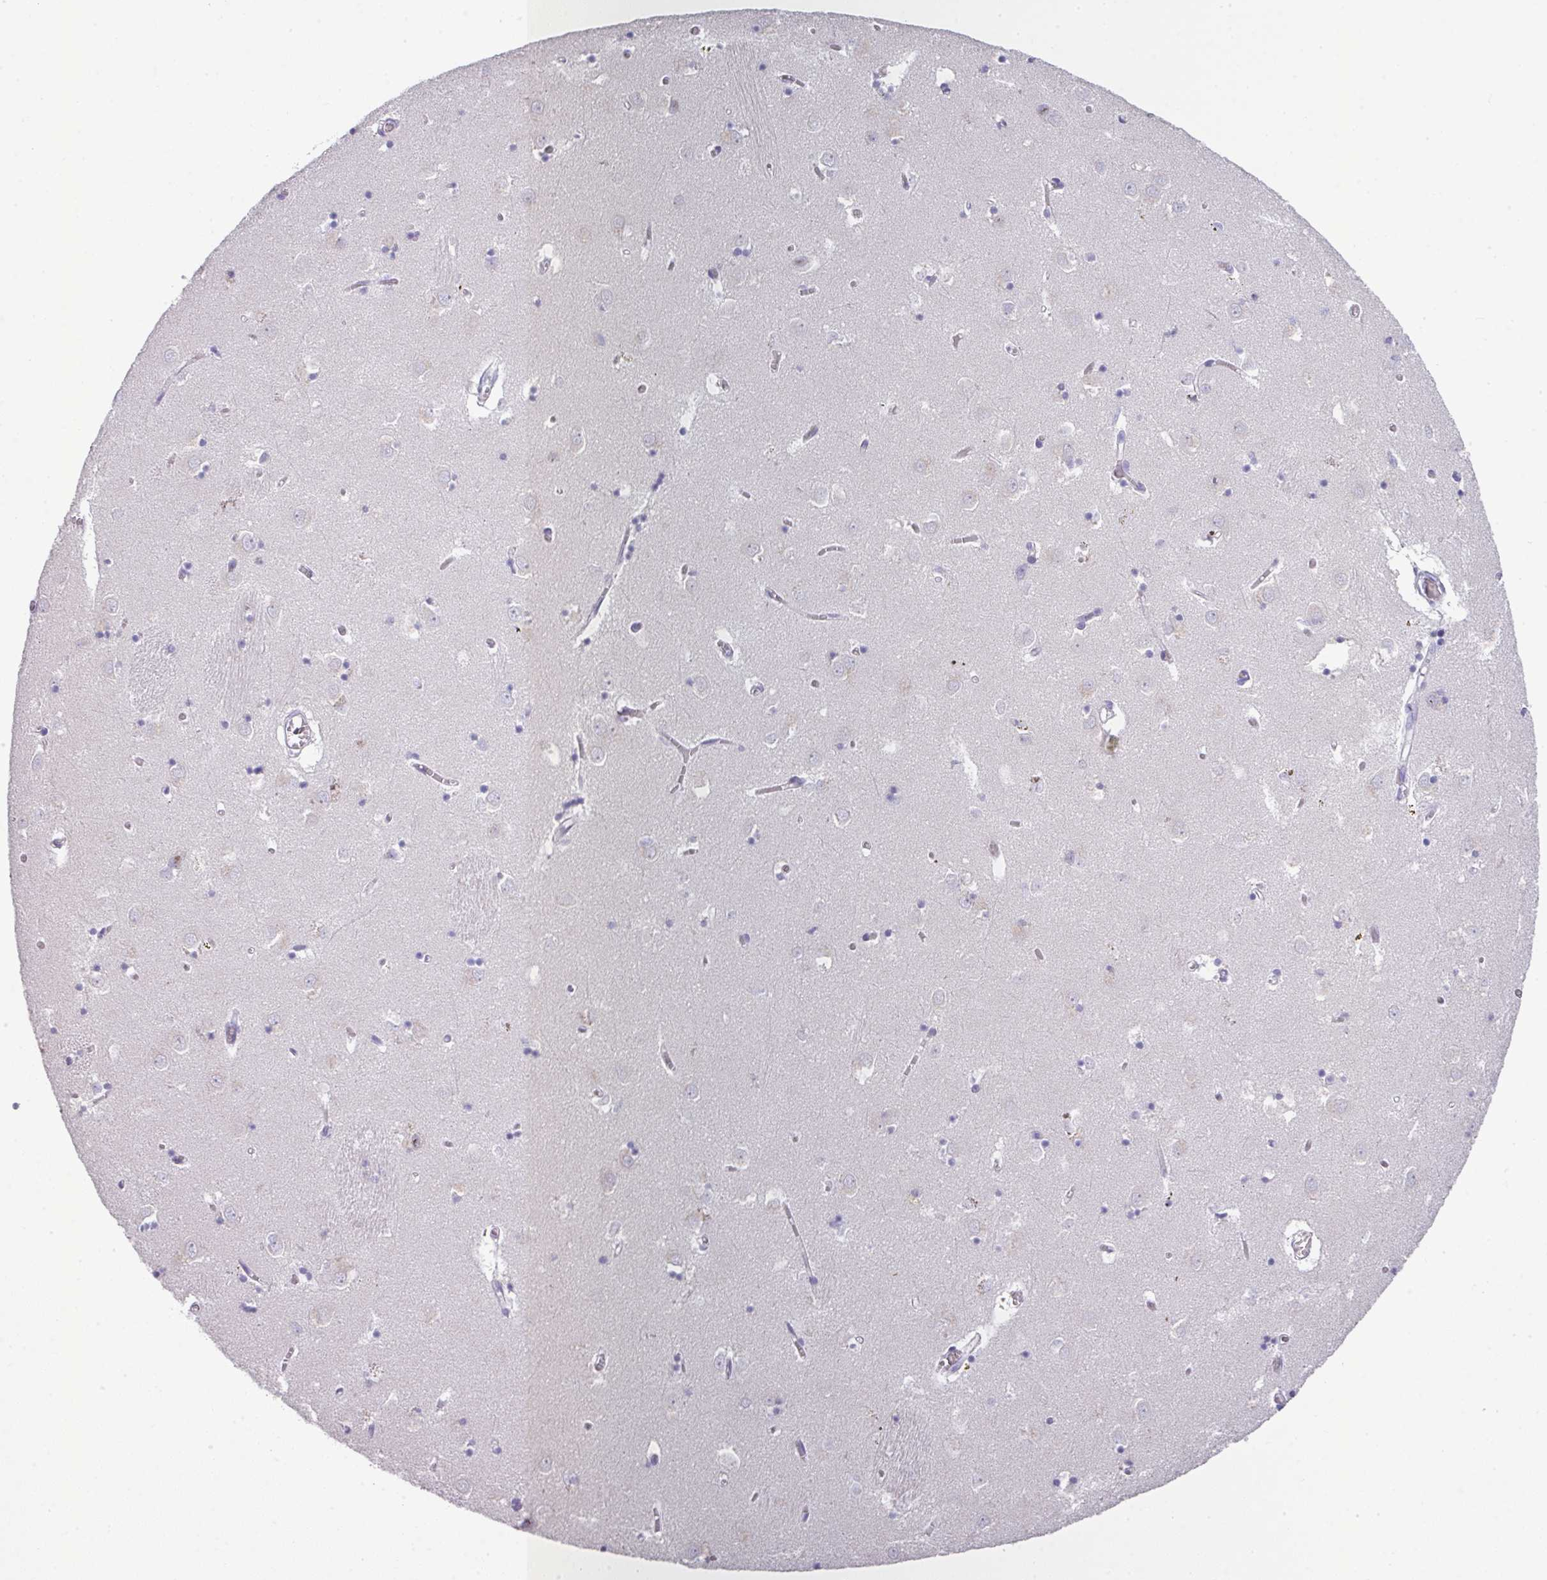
{"staining": {"intensity": "negative", "quantity": "none", "location": "none"}, "tissue": "caudate", "cell_type": "Glial cells", "image_type": "normal", "snomed": [{"axis": "morphology", "description": "Normal tissue, NOS"}, {"axis": "topography", "description": "Lateral ventricle wall"}], "caption": "The micrograph displays no staining of glial cells in normal caudate.", "gene": "GLI4", "patient": {"sex": "male", "age": 70}}